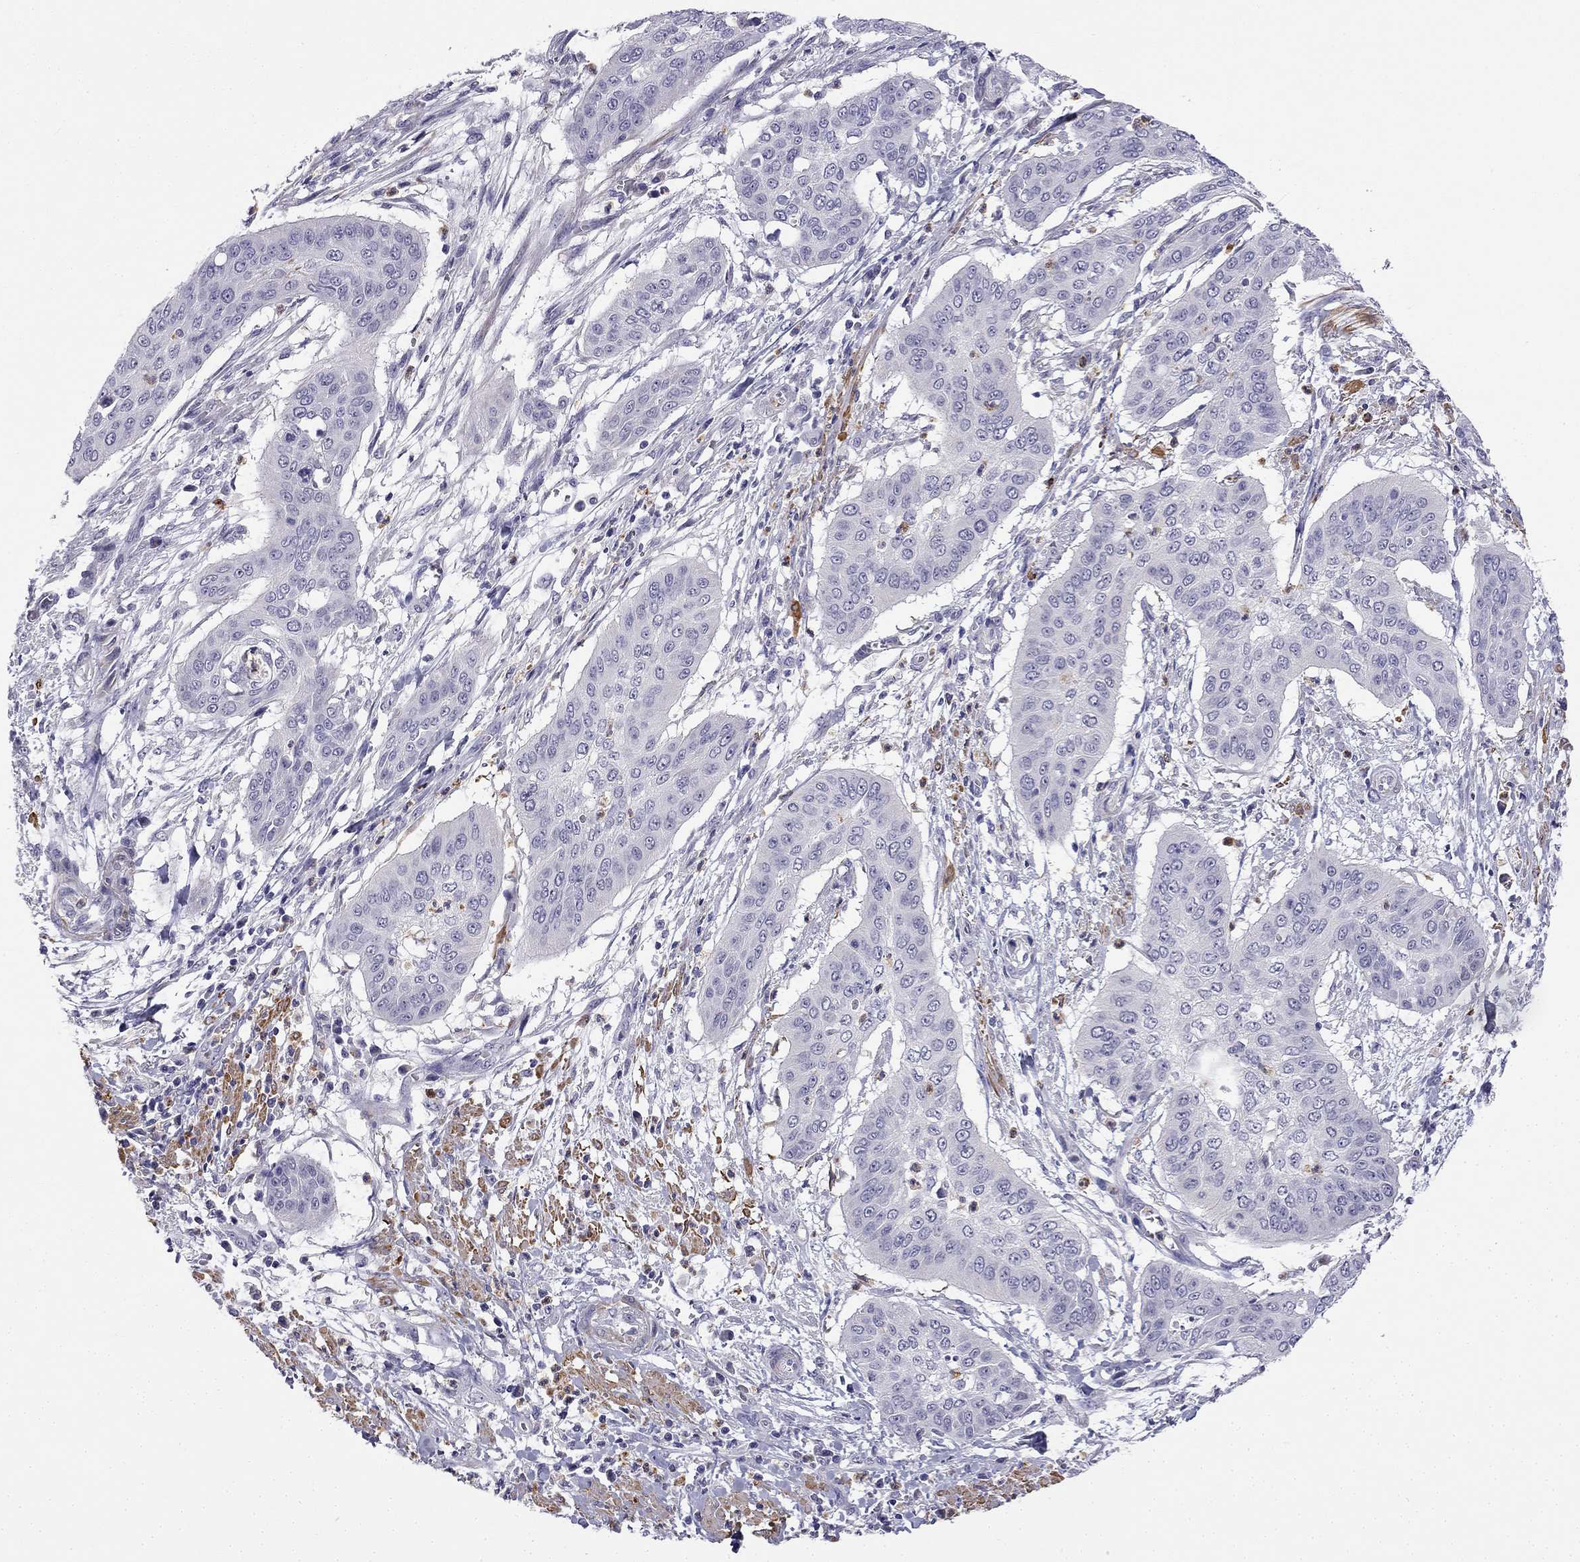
{"staining": {"intensity": "negative", "quantity": "none", "location": "none"}, "tissue": "cervical cancer", "cell_type": "Tumor cells", "image_type": "cancer", "snomed": [{"axis": "morphology", "description": "Squamous cell carcinoma, NOS"}, {"axis": "topography", "description": "Cervix"}], "caption": "Immunohistochemistry micrograph of neoplastic tissue: squamous cell carcinoma (cervical) stained with DAB reveals no significant protein expression in tumor cells.", "gene": "C16orf89", "patient": {"sex": "female", "age": 39}}